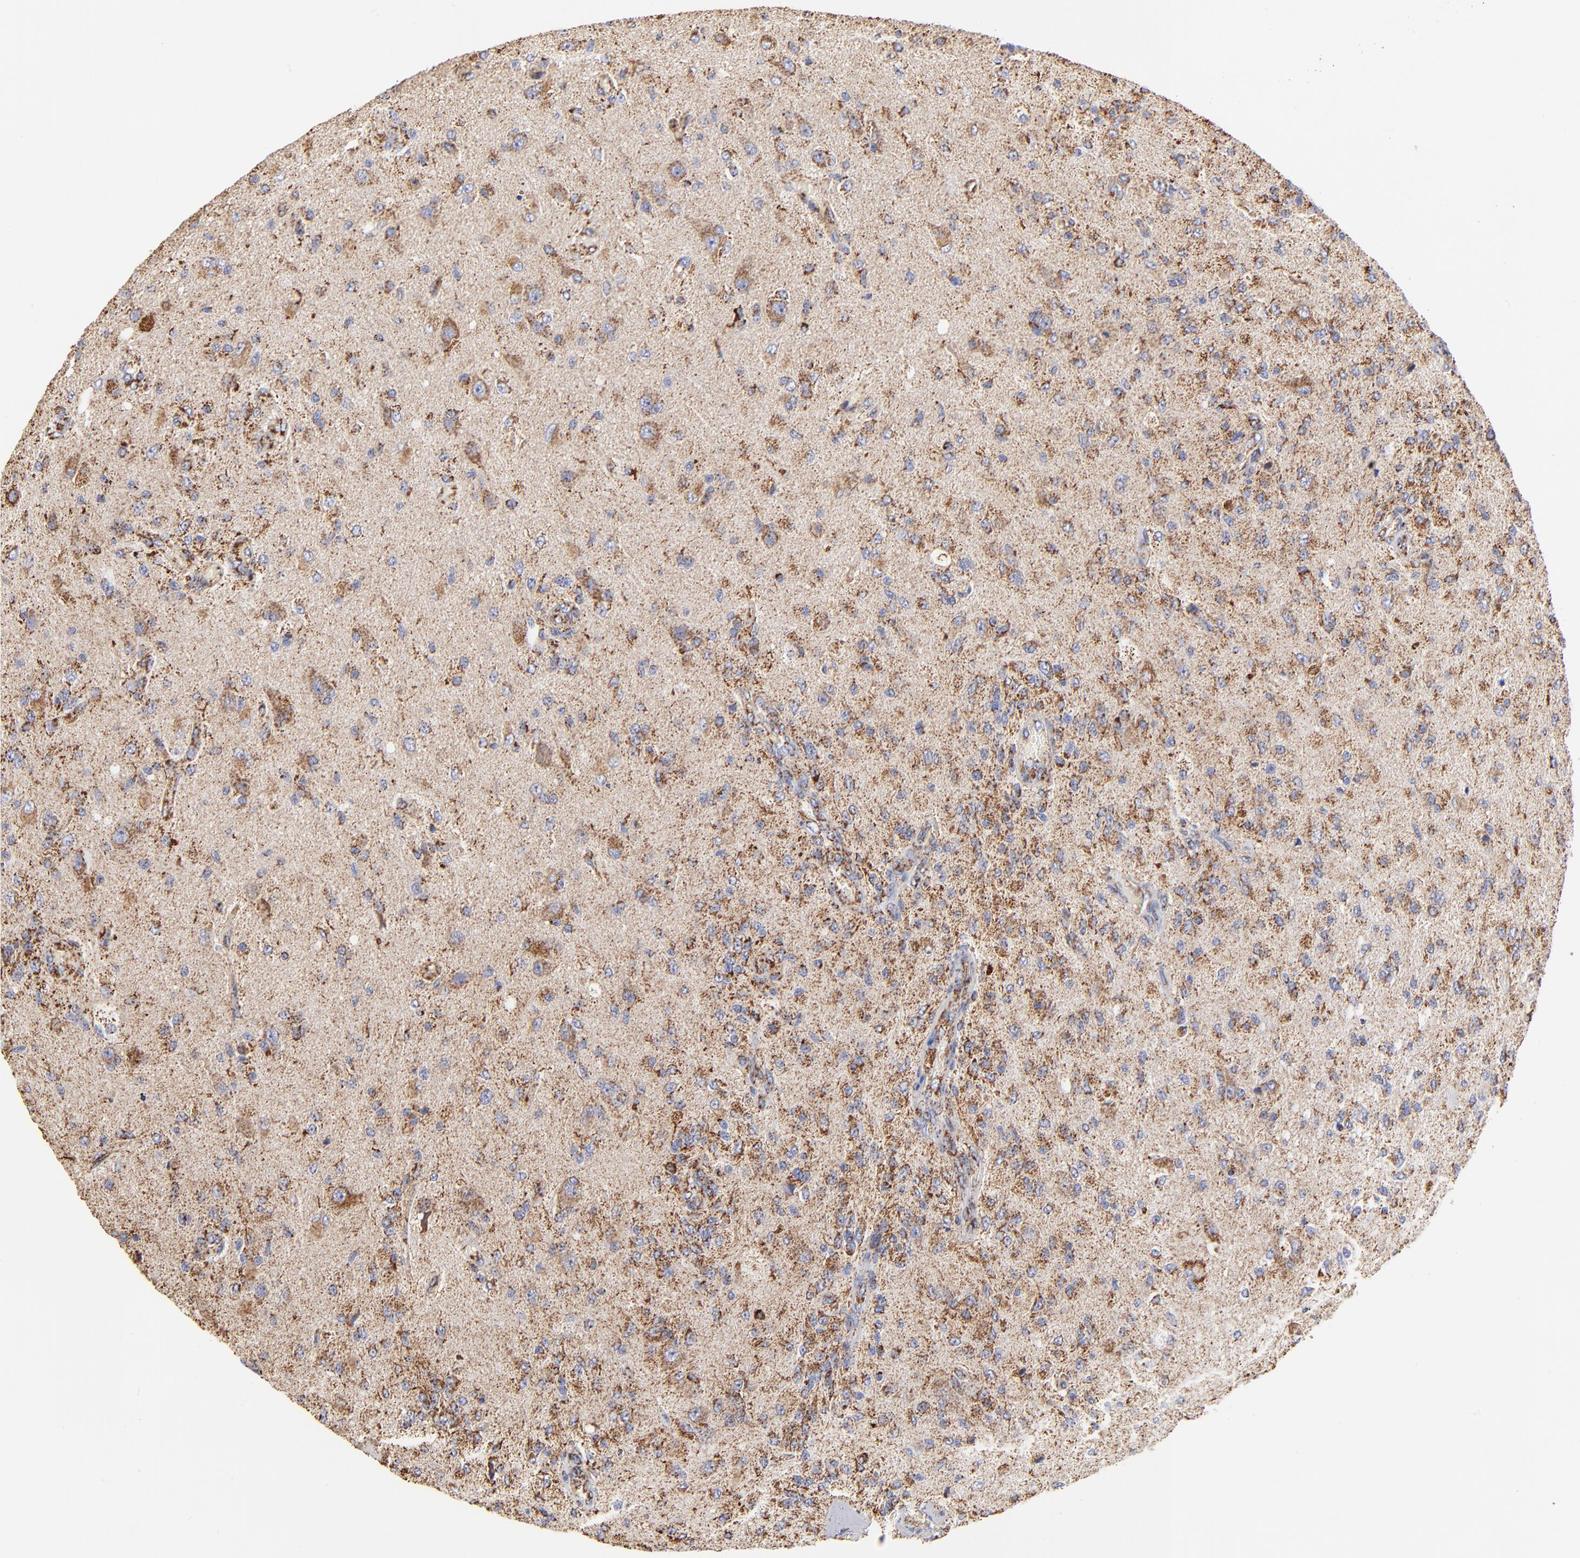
{"staining": {"intensity": "moderate", "quantity": ">75%", "location": "cytoplasmic/membranous"}, "tissue": "glioma", "cell_type": "Tumor cells", "image_type": "cancer", "snomed": [{"axis": "morphology", "description": "Normal tissue, NOS"}, {"axis": "morphology", "description": "Glioma, malignant, High grade"}, {"axis": "topography", "description": "Cerebral cortex"}], "caption": "Malignant glioma (high-grade) stained with a protein marker demonstrates moderate staining in tumor cells.", "gene": "PHB1", "patient": {"sex": "male", "age": 77}}